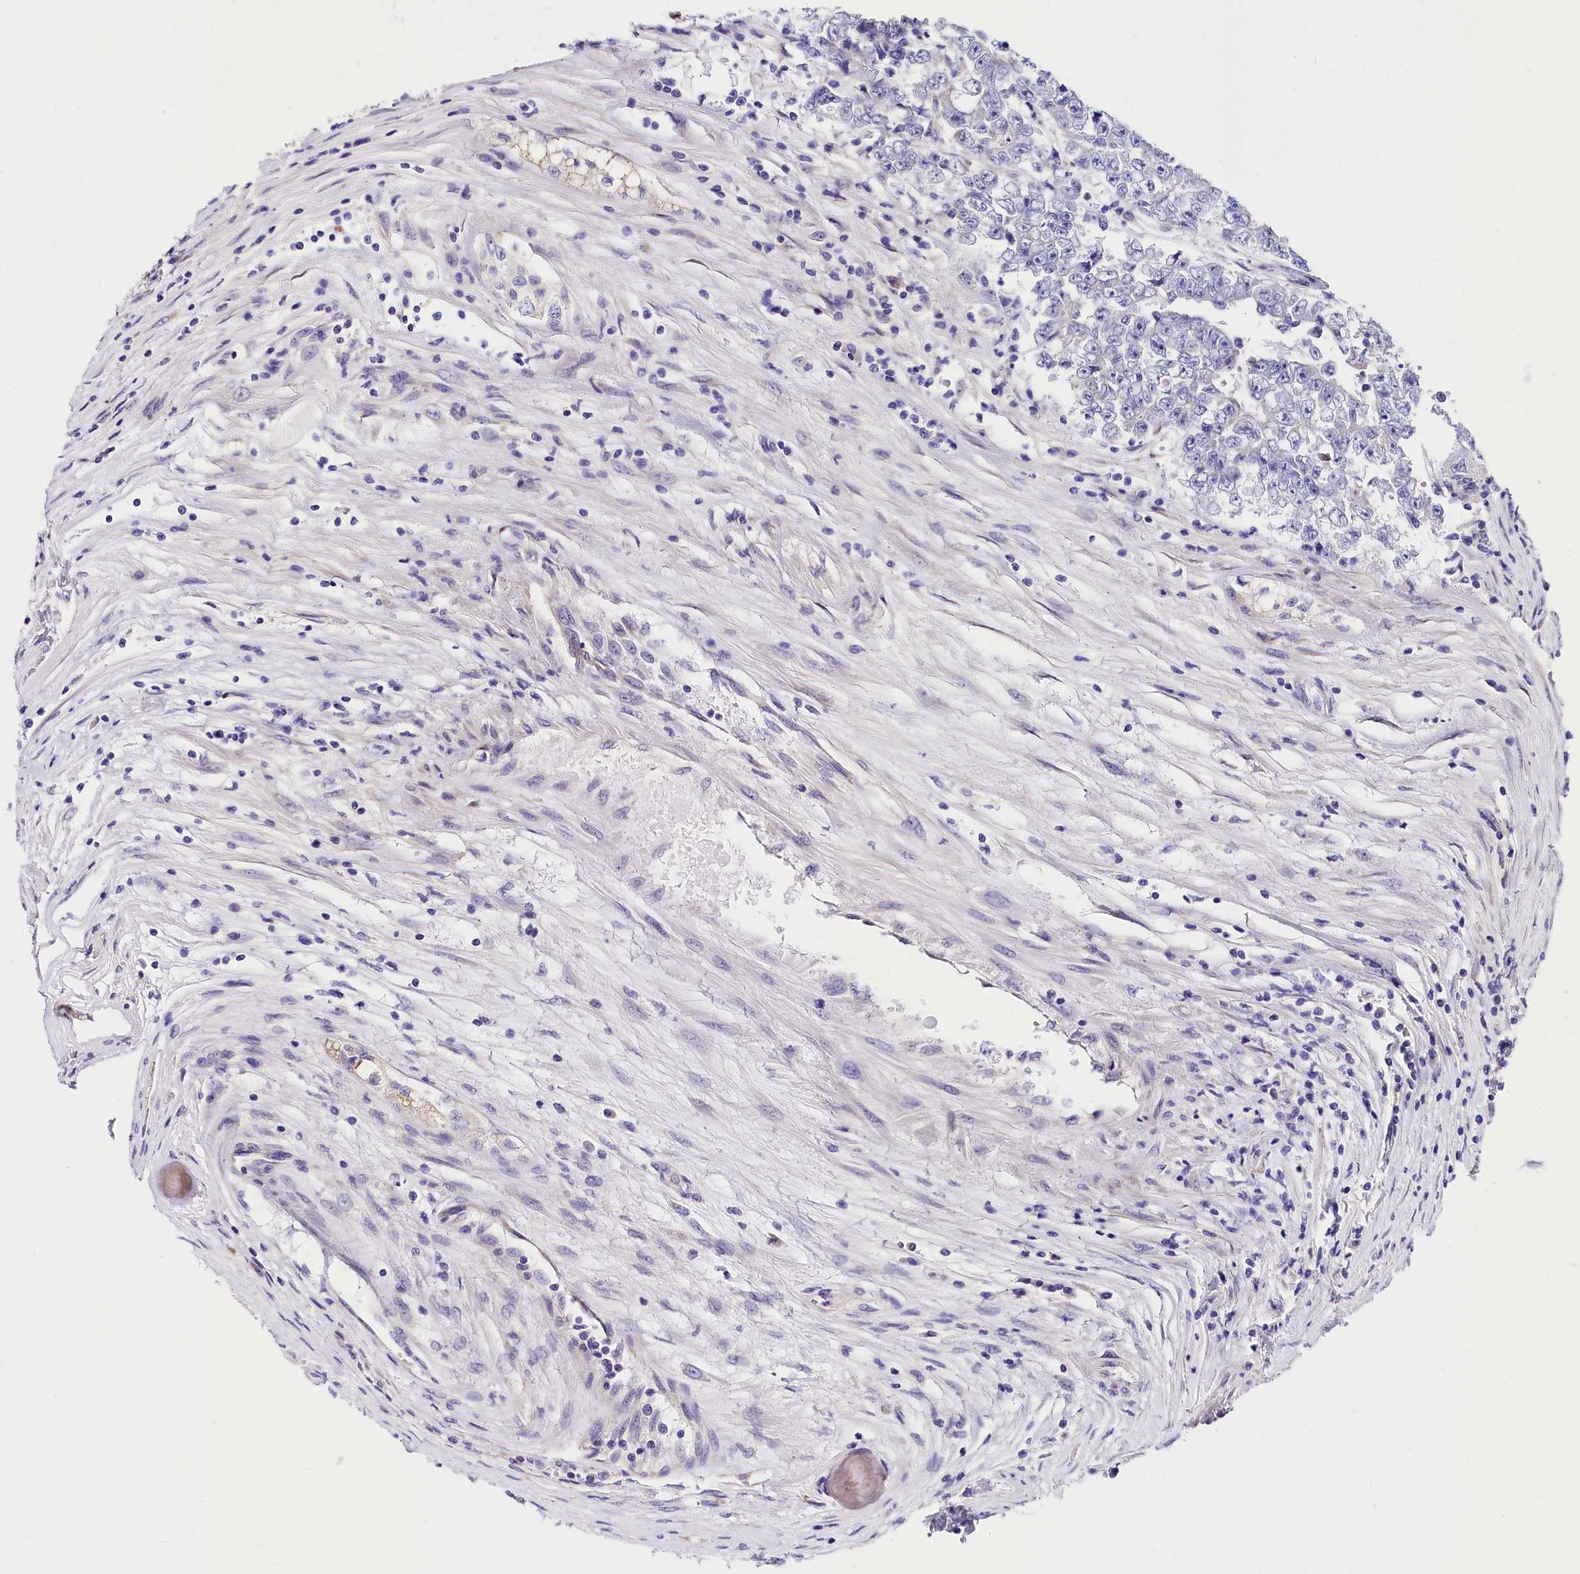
{"staining": {"intensity": "negative", "quantity": "none", "location": "none"}, "tissue": "testis cancer", "cell_type": "Tumor cells", "image_type": "cancer", "snomed": [{"axis": "morphology", "description": "Carcinoma, Embryonal, NOS"}, {"axis": "topography", "description": "Testis"}], "caption": "DAB immunohistochemical staining of testis cancer reveals no significant staining in tumor cells. (DAB (3,3'-diaminobenzidine) immunohistochemistry, high magnification).", "gene": "ACAA2", "patient": {"sex": "male", "age": 25}}